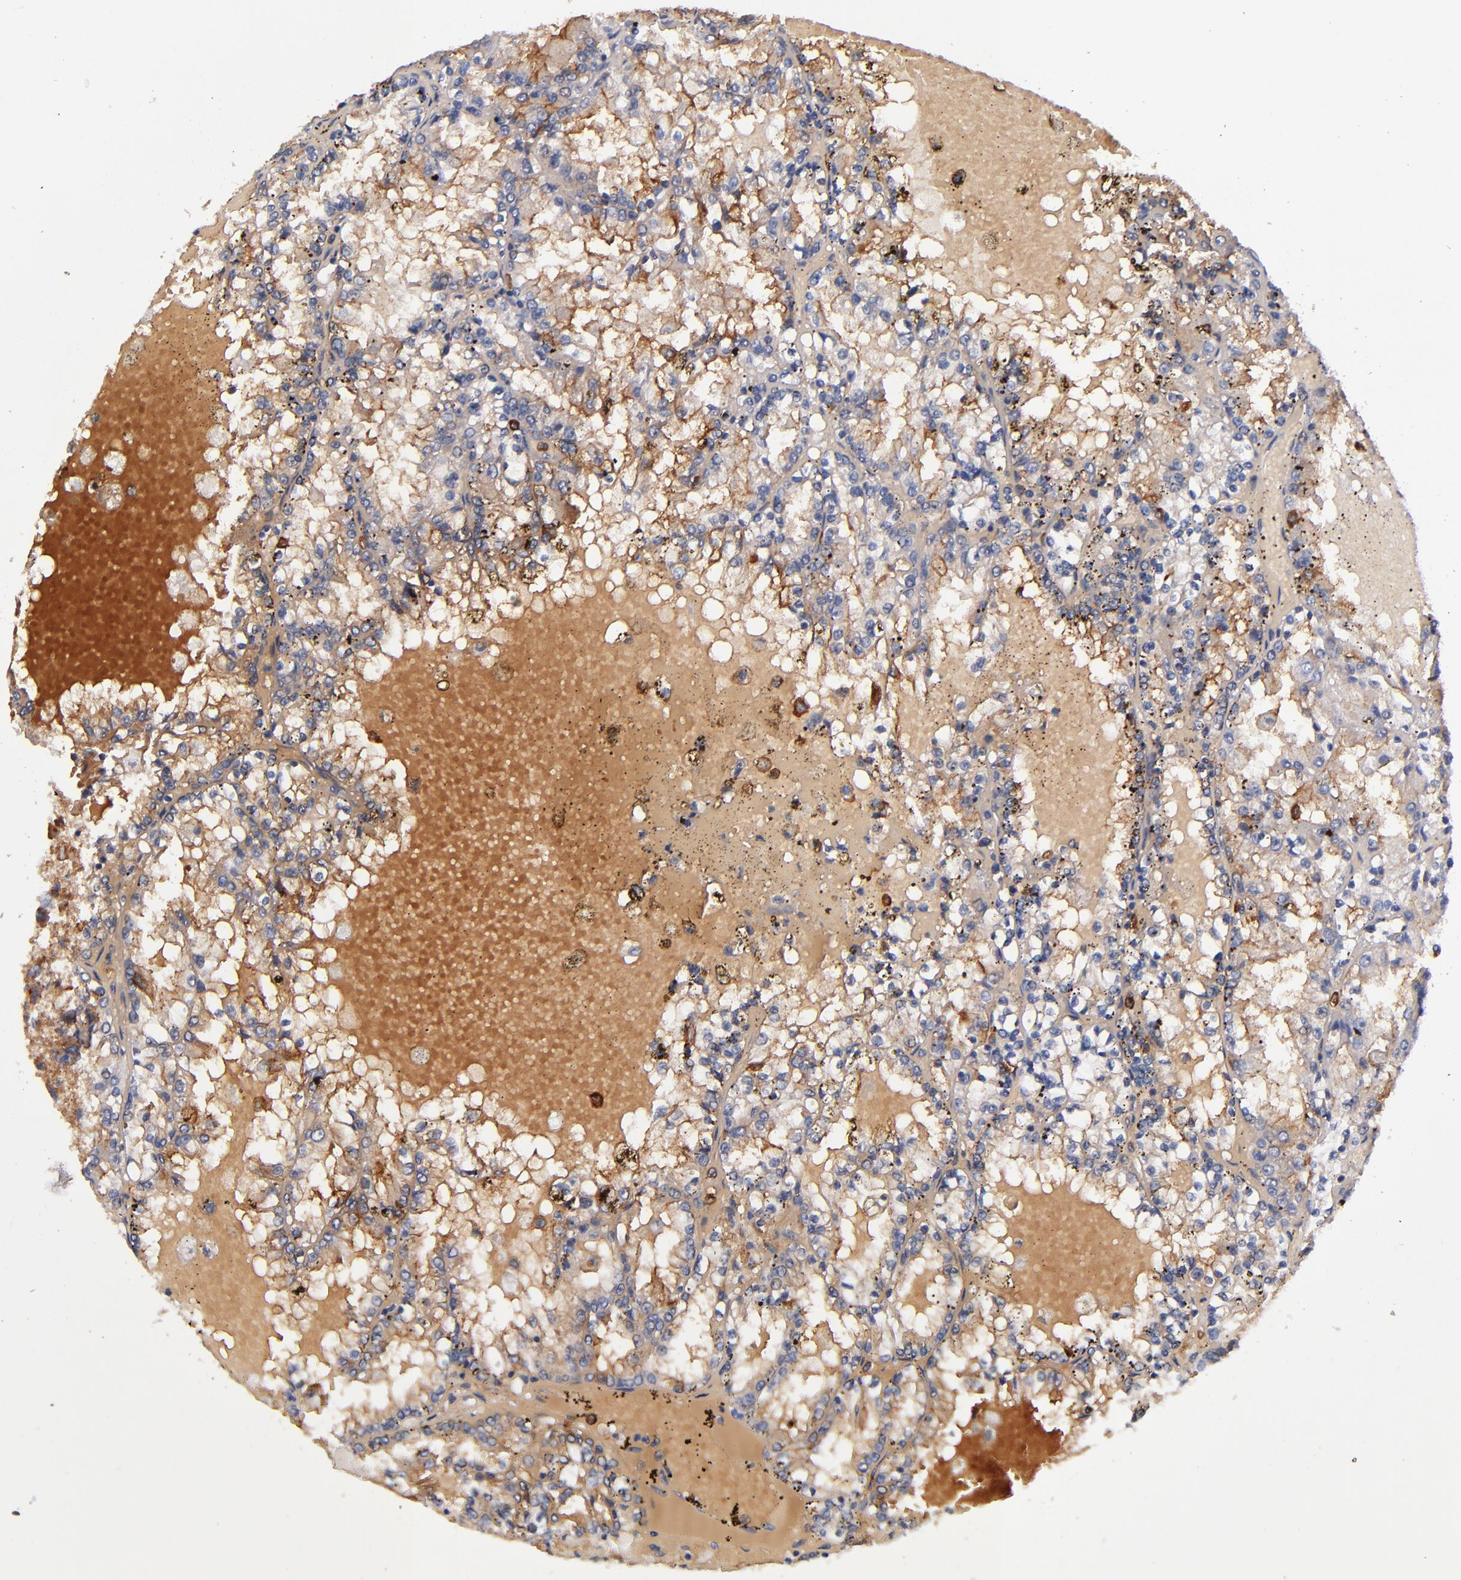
{"staining": {"intensity": "strong", "quantity": "<25%", "location": "cytoplasmic/membranous"}, "tissue": "renal cancer", "cell_type": "Tumor cells", "image_type": "cancer", "snomed": [{"axis": "morphology", "description": "Adenocarcinoma, NOS"}, {"axis": "topography", "description": "Kidney"}], "caption": "DAB (3,3'-diaminobenzidine) immunohistochemical staining of human renal cancer exhibits strong cytoplasmic/membranous protein positivity in about <25% of tumor cells.", "gene": "SIRPA", "patient": {"sex": "female", "age": 56}}